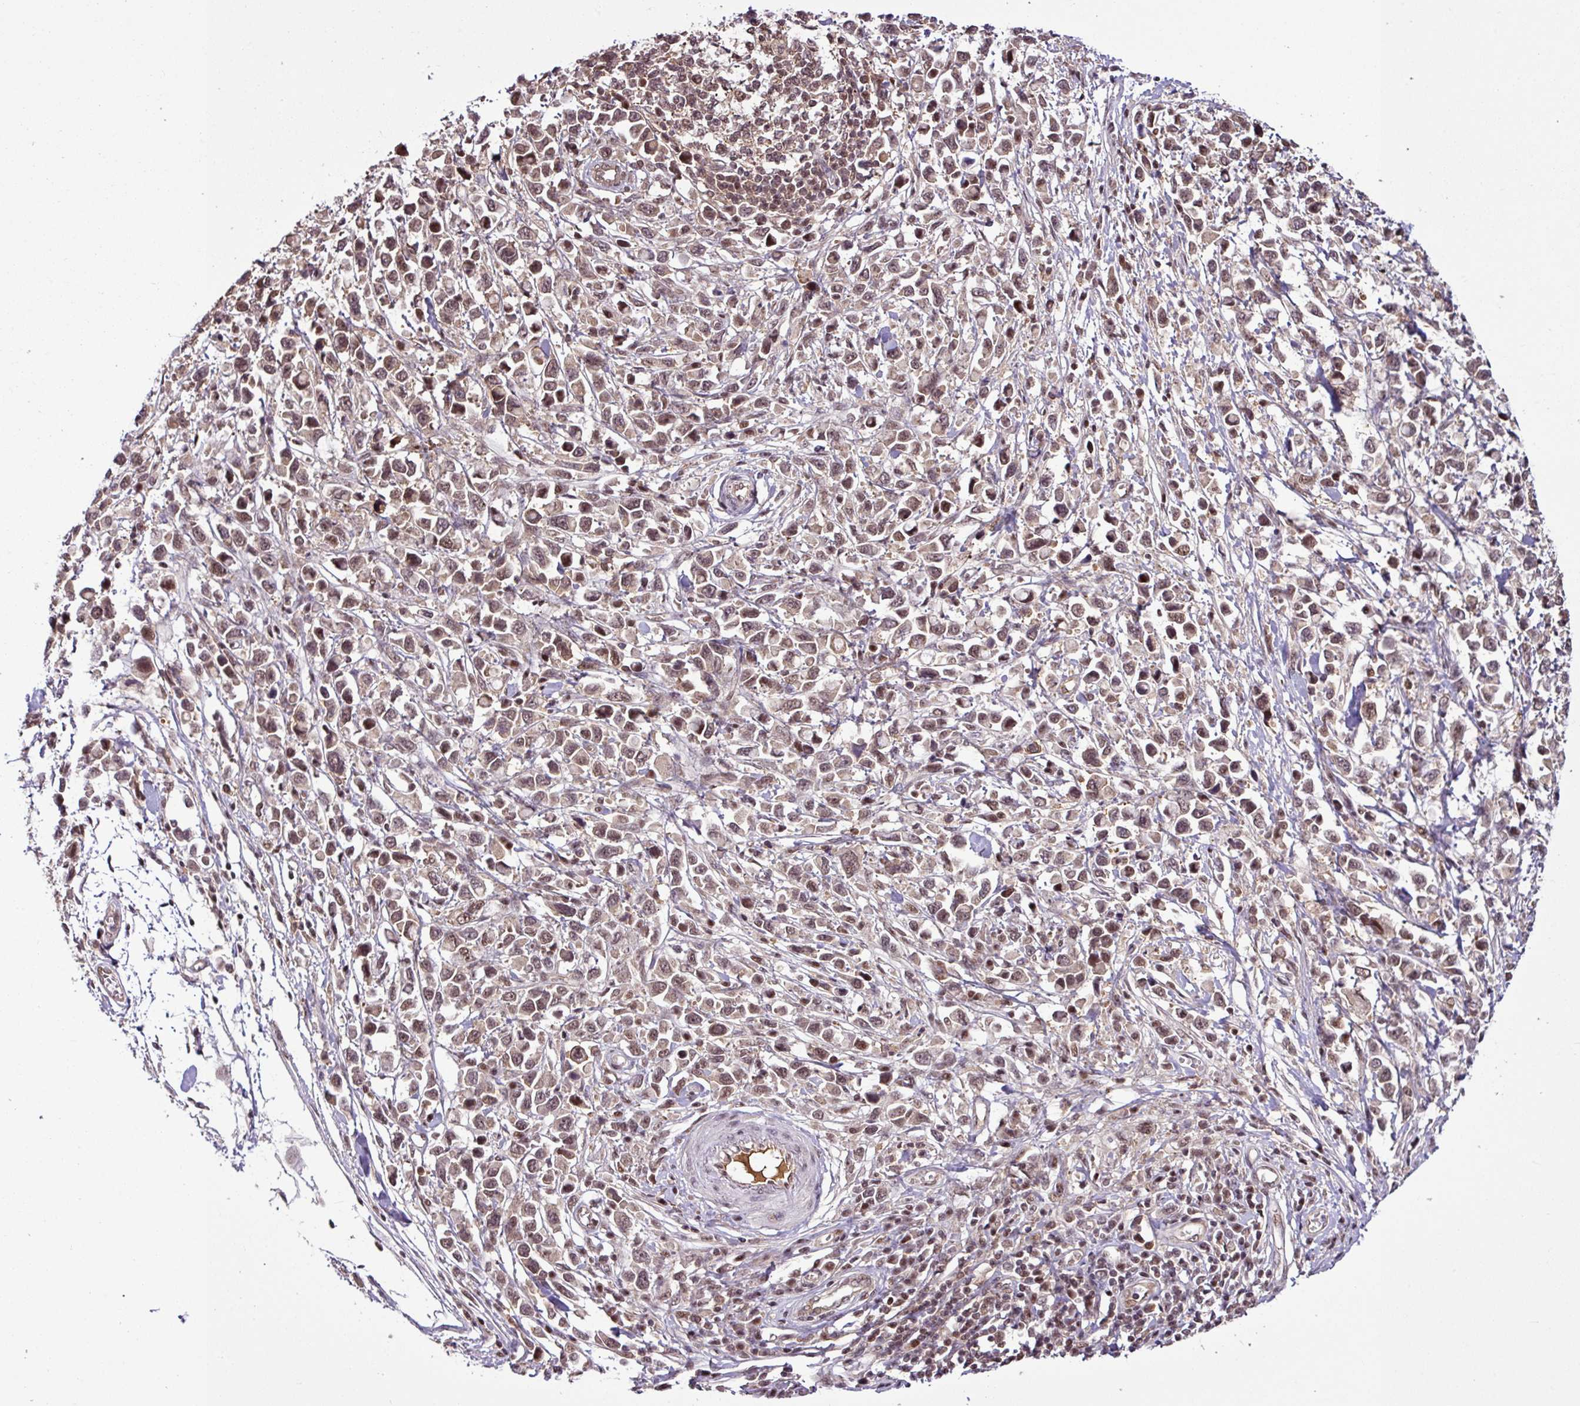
{"staining": {"intensity": "moderate", "quantity": ">75%", "location": "cytoplasmic/membranous,nuclear"}, "tissue": "stomach cancer", "cell_type": "Tumor cells", "image_type": "cancer", "snomed": [{"axis": "morphology", "description": "Adenocarcinoma, NOS"}, {"axis": "topography", "description": "Stomach"}], "caption": "Stomach adenocarcinoma stained for a protein (brown) reveals moderate cytoplasmic/membranous and nuclear positive positivity in approximately >75% of tumor cells.", "gene": "ITPKC", "patient": {"sex": "female", "age": 81}}